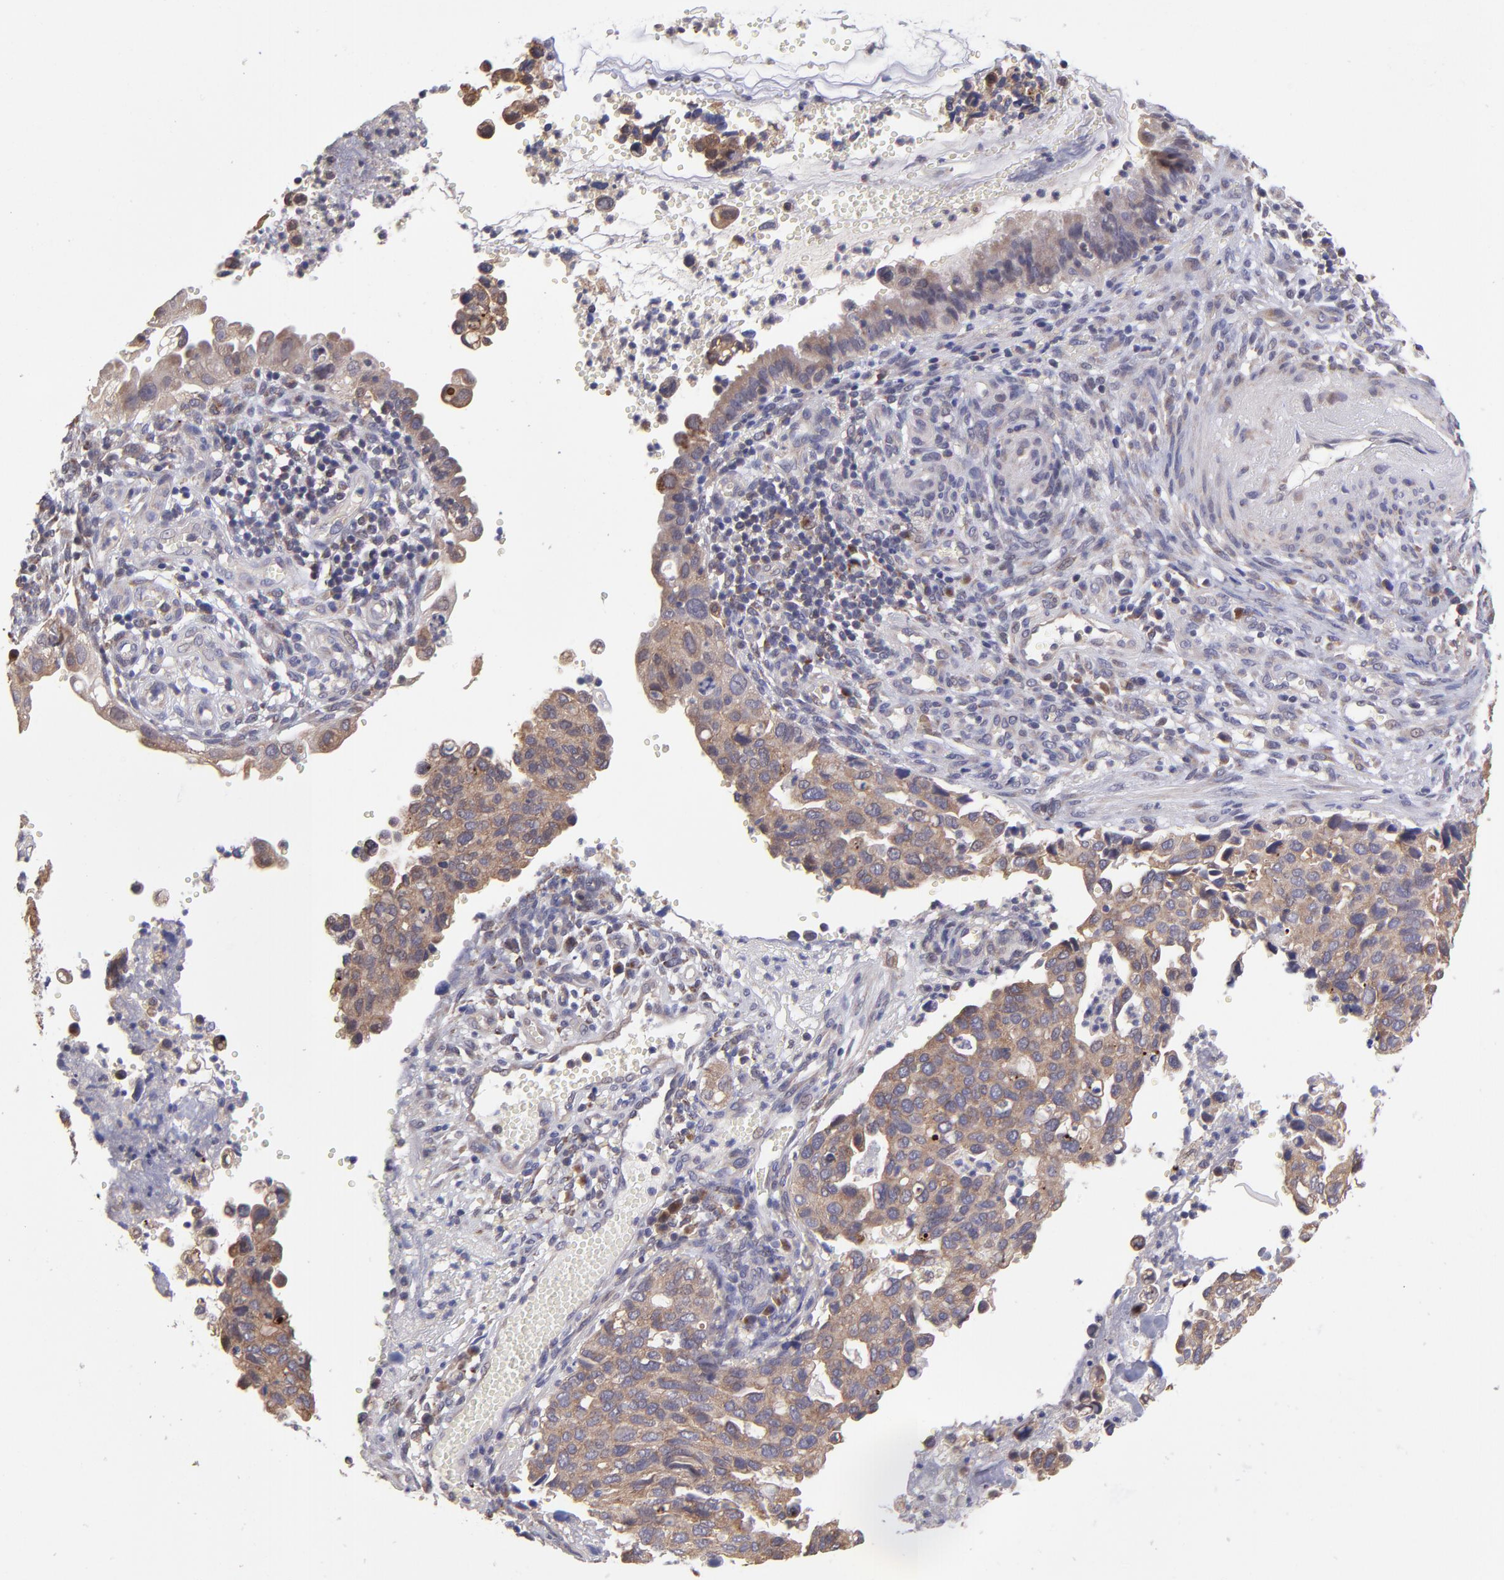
{"staining": {"intensity": "moderate", "quantity": ">75%", "location": "cytoplasmic/membranous"}, "tissue": "cervical cancer", "cell_type": "Tumor cells", "image_type": "cancer", "snomed": [{"axis": "morphology", "description": "Squamous cell carcinoma, NOS"}, {"axis": "topography", "description": "Cervix"}], "caption": "Tumor cells demonstrate moderate cytoplasmic/membranous staining in about >75% of cells in cervical cancer (squamous cell carcinoma).", "gene": "NSF", "patient": {"sex": "female", "age": 38}}